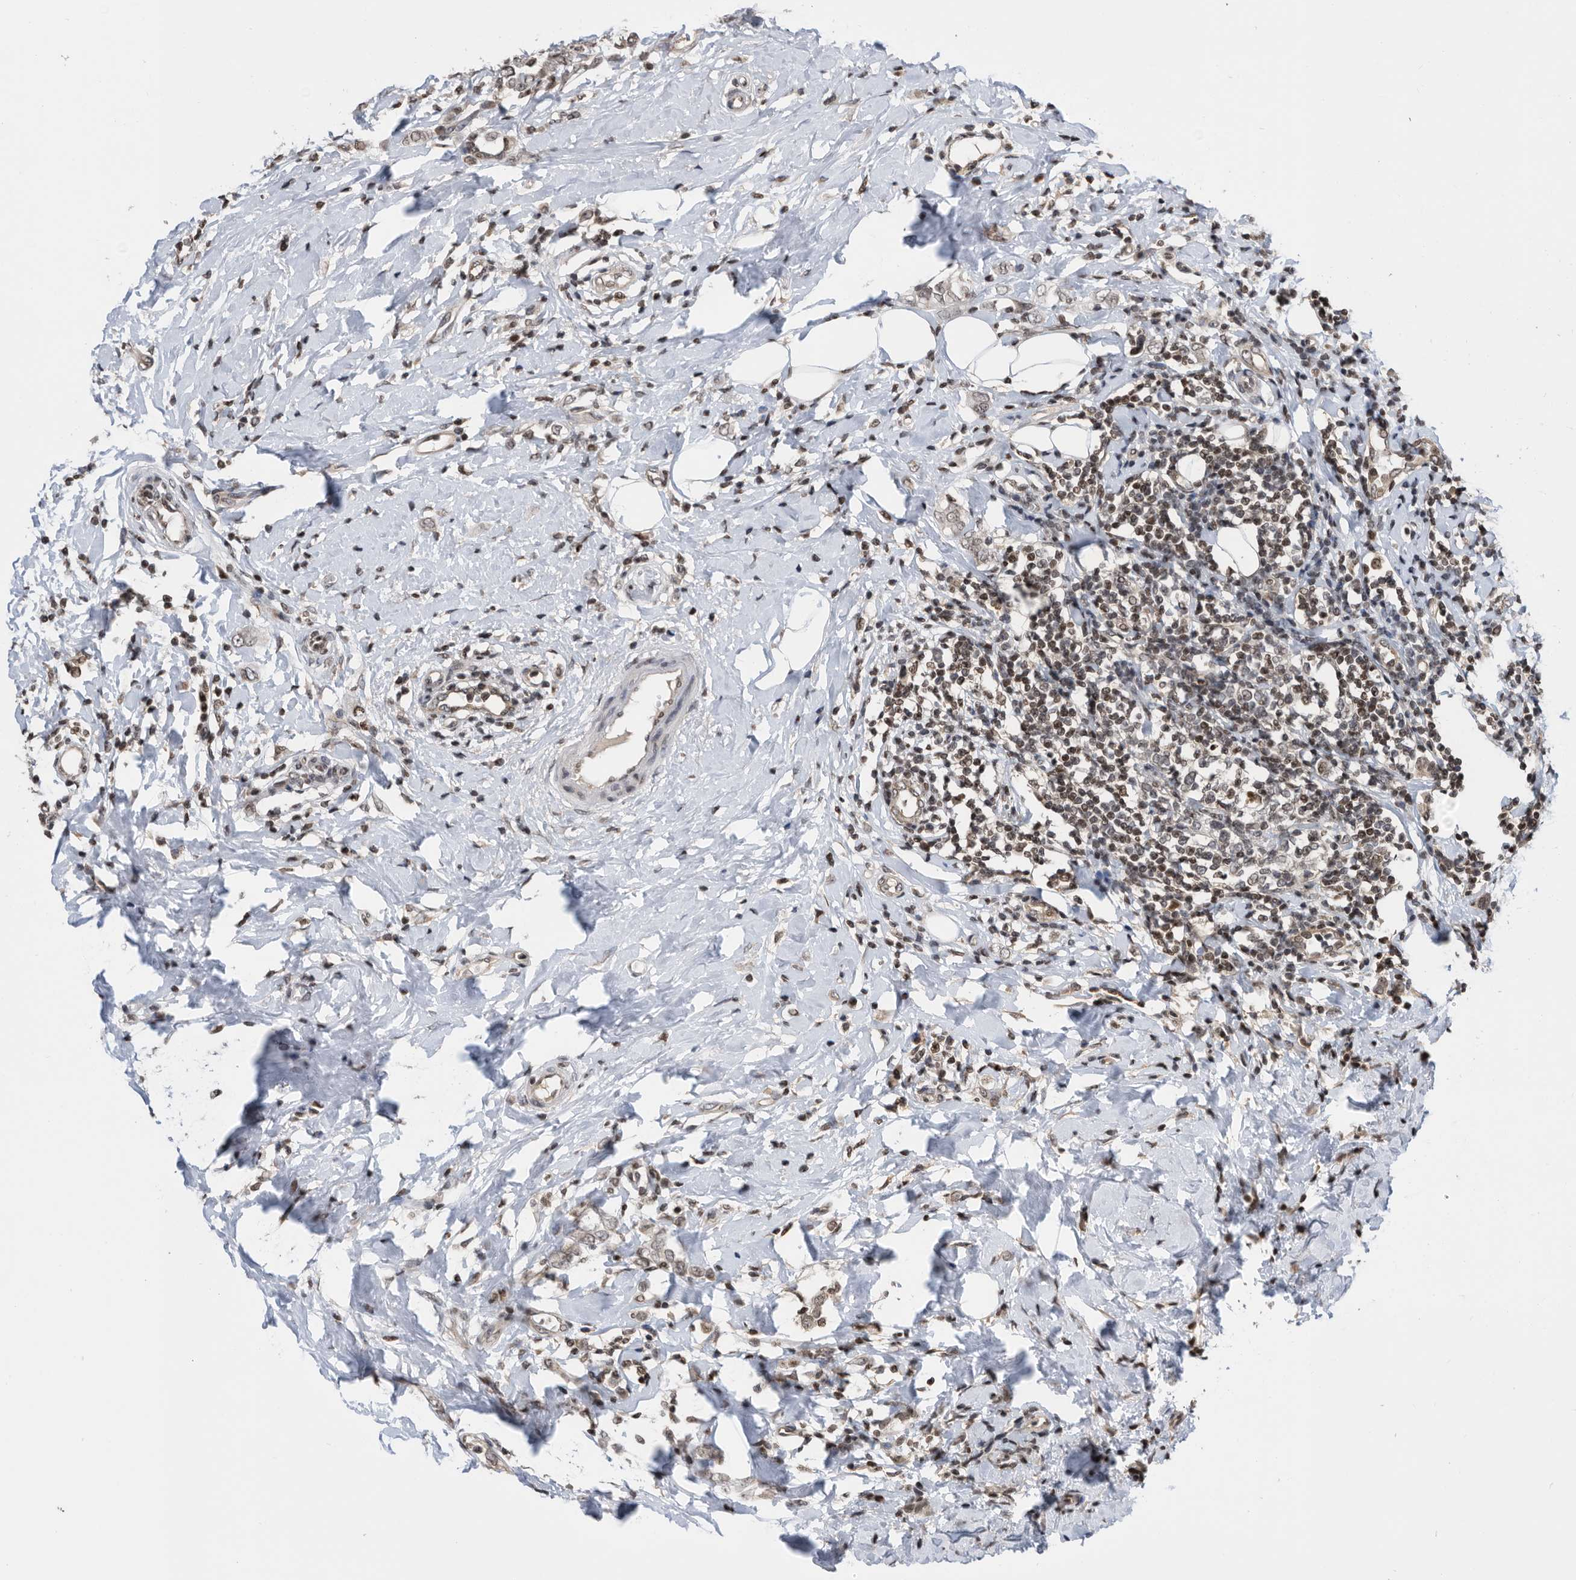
{"staining": {"intensity": "weak", "quantity": ">75%", "location": "nuclear"}, "tissue": "breast cancer", "cell_type": "Tumor cells", "image_type": "cancer", "snomed": [{"axis": "morphology", "description": "Lobular carcinoma"}, {"axis": "topography", "description": "Breast"}], "caption": "Weak nuclear protein expression is seen in approximately >75% of tumor cells in breast lobular carcinoma. Using DAB (3,3'-diaminobenzidine) (brown) and hematoxylin (blue) stains, captured at high magnification using brightfield microscopy.", "gene": "SNRNP48", "patient": {"sex": "female", "age": 47}}